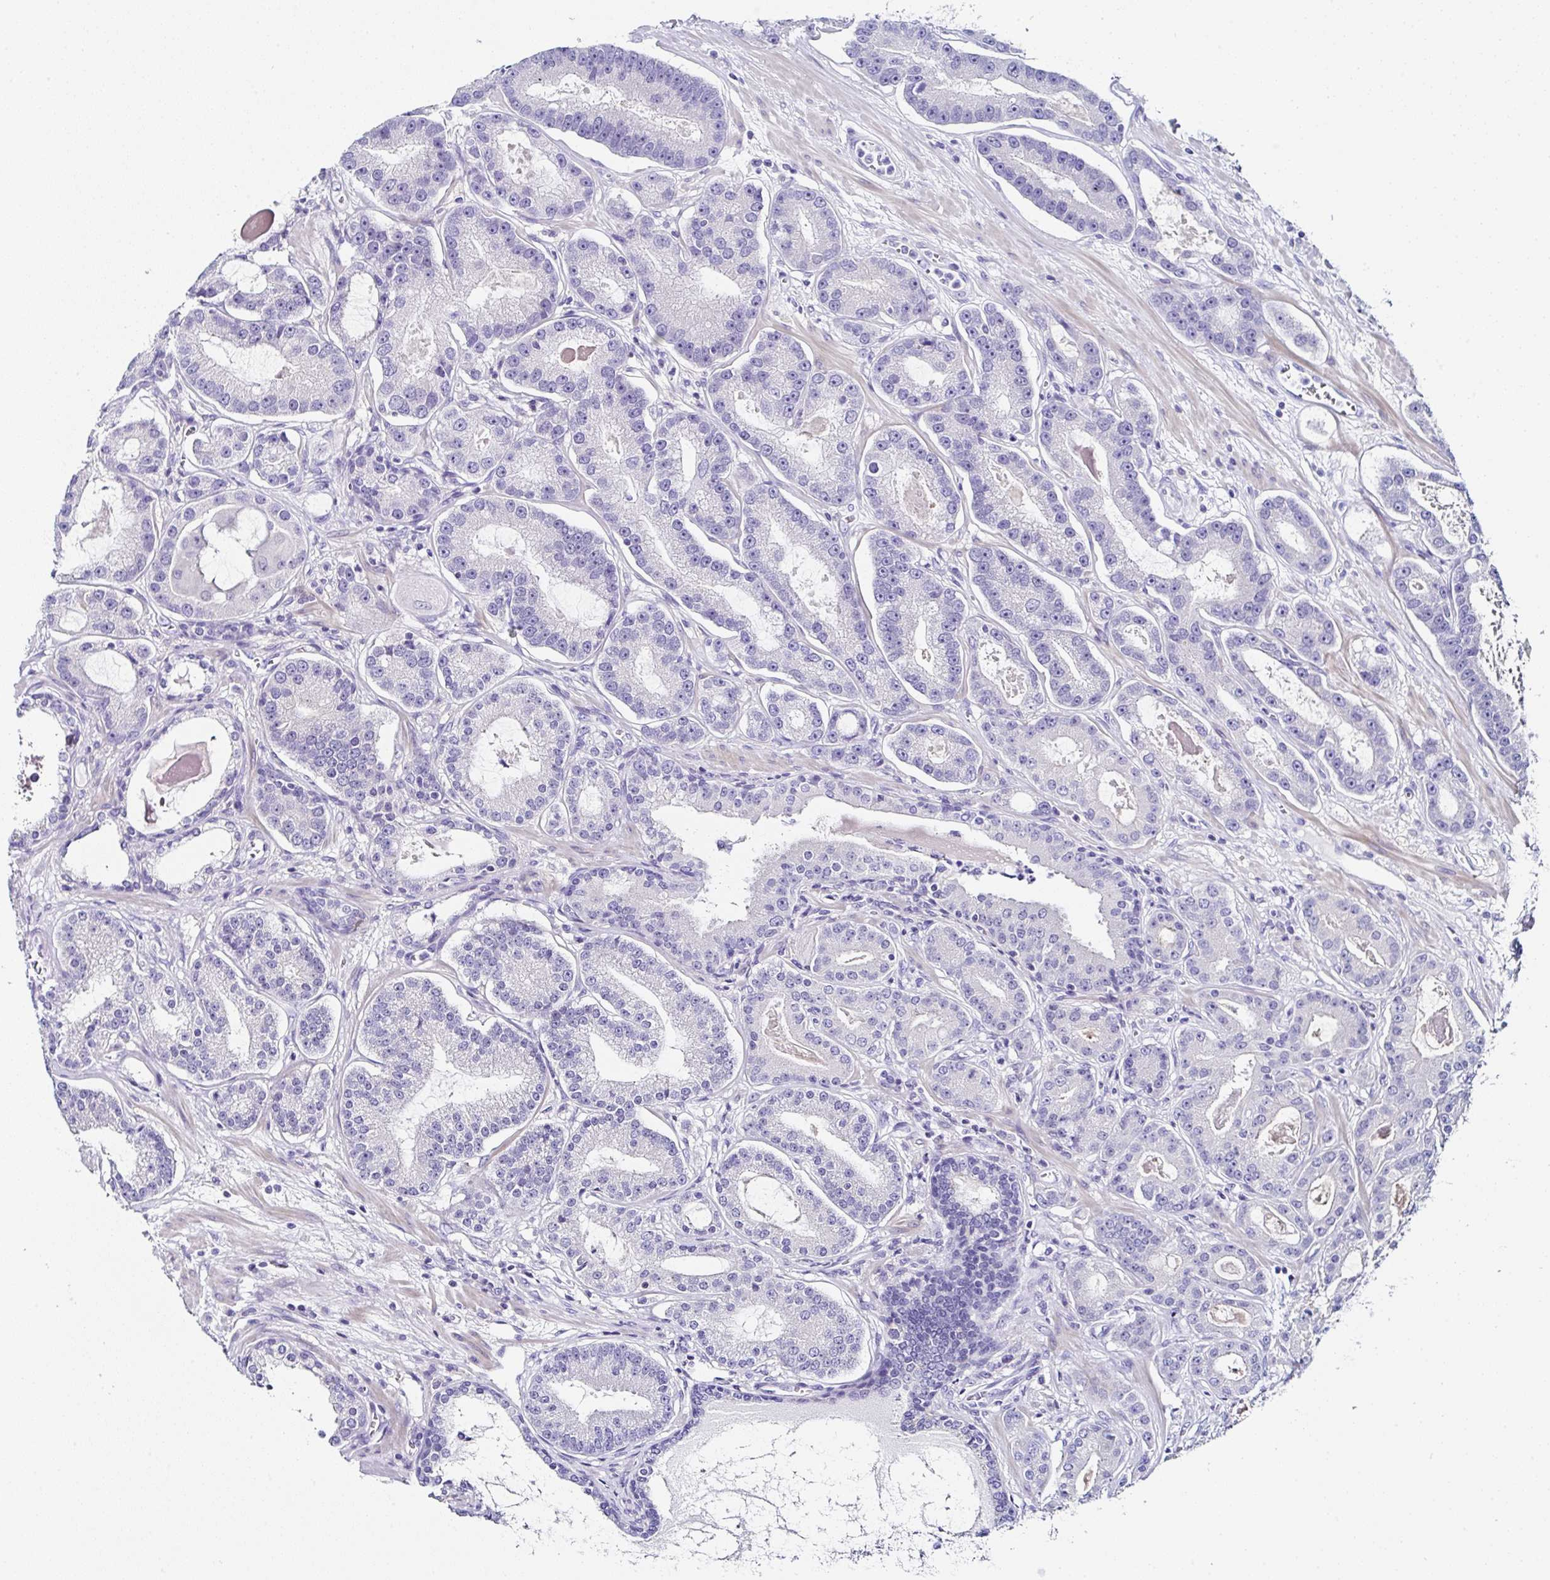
{"staining": {"intensity": "negative", "quantity": "none", "location": "none"}, "tissue": "prostate cancer", "cell_type": "Tumor cells", "image_type": "cancer", "snomed": [{"axis": "morphology", "description": "Adenocarcinoma, High grade"}, {"axis": "topography", "description": "Prostate"}], "caption": "Immunohistochemical staining of human high-grade adenocarcinoma (prostate) reveals no significant expression in tumor cells. (DAB immunohistochemistry visualized using brightfield microscopy, high magnification).", "gene": "UGT3A1", "patient": {"sex": "male", "age": 65}}